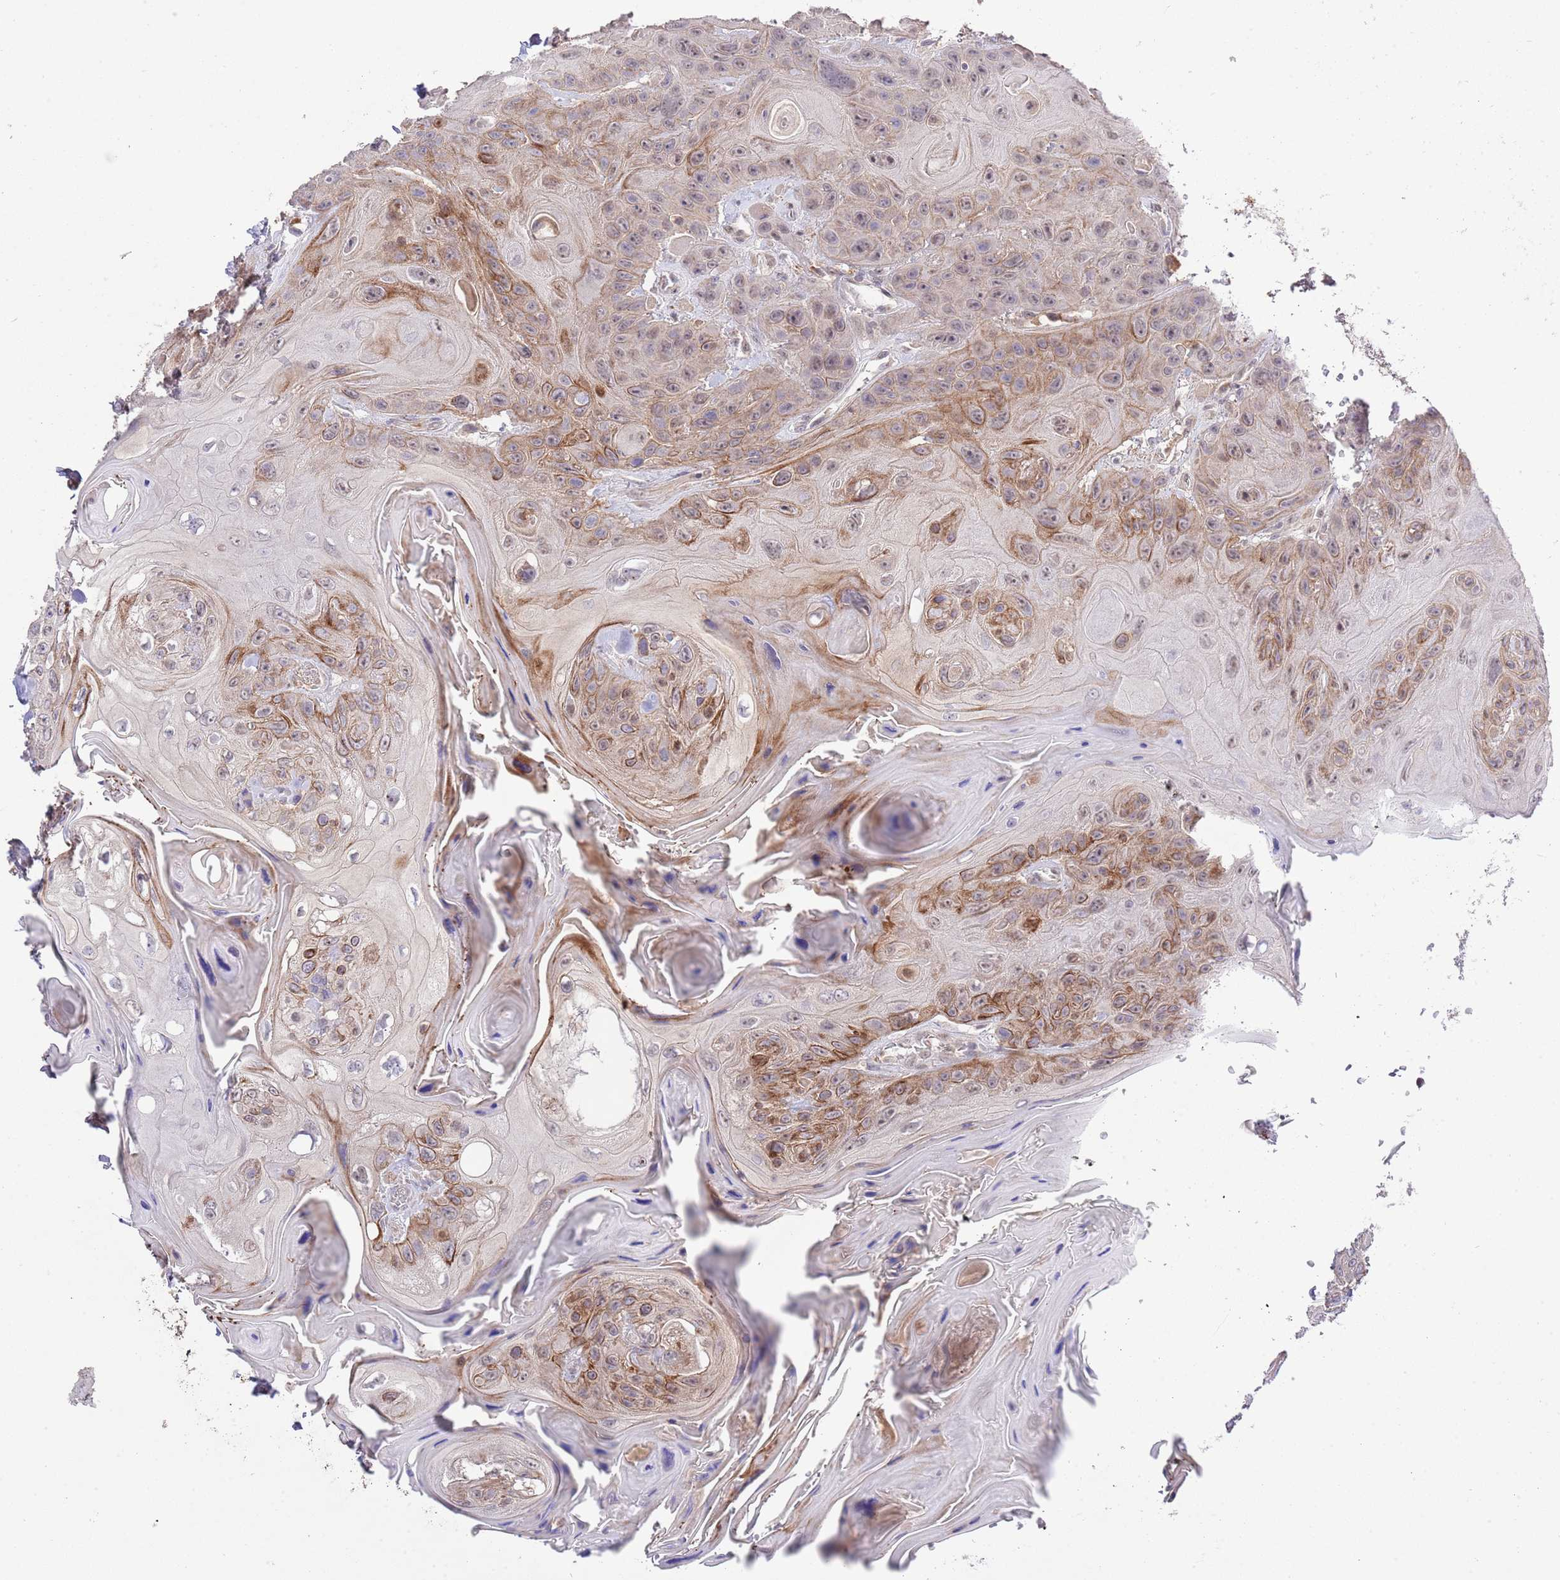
{"staining": {"intensity": "moderate", "quantity": "25%-75%", "location": "cytoplasmic/membranous,nuclear"}, "tissue": "head and neck cancer", "cell_type": "Tumor cells", "image_type": "cancer", "snomed": [{"axis": "morphology", "description": "Squamous cell carcinoma, NOS"}, {"axis": "topography", "description": "Head-Neck"}], "caption": "A medium amount of moderate cytoplasmic/membranous and nuclear staining is present in about 25%-75% of tumor cells in head and neck cancer (squamous cell carcinoma) tissue.", "gene": "EFHD1", "patient": {"sex": "female", "age": 59}}